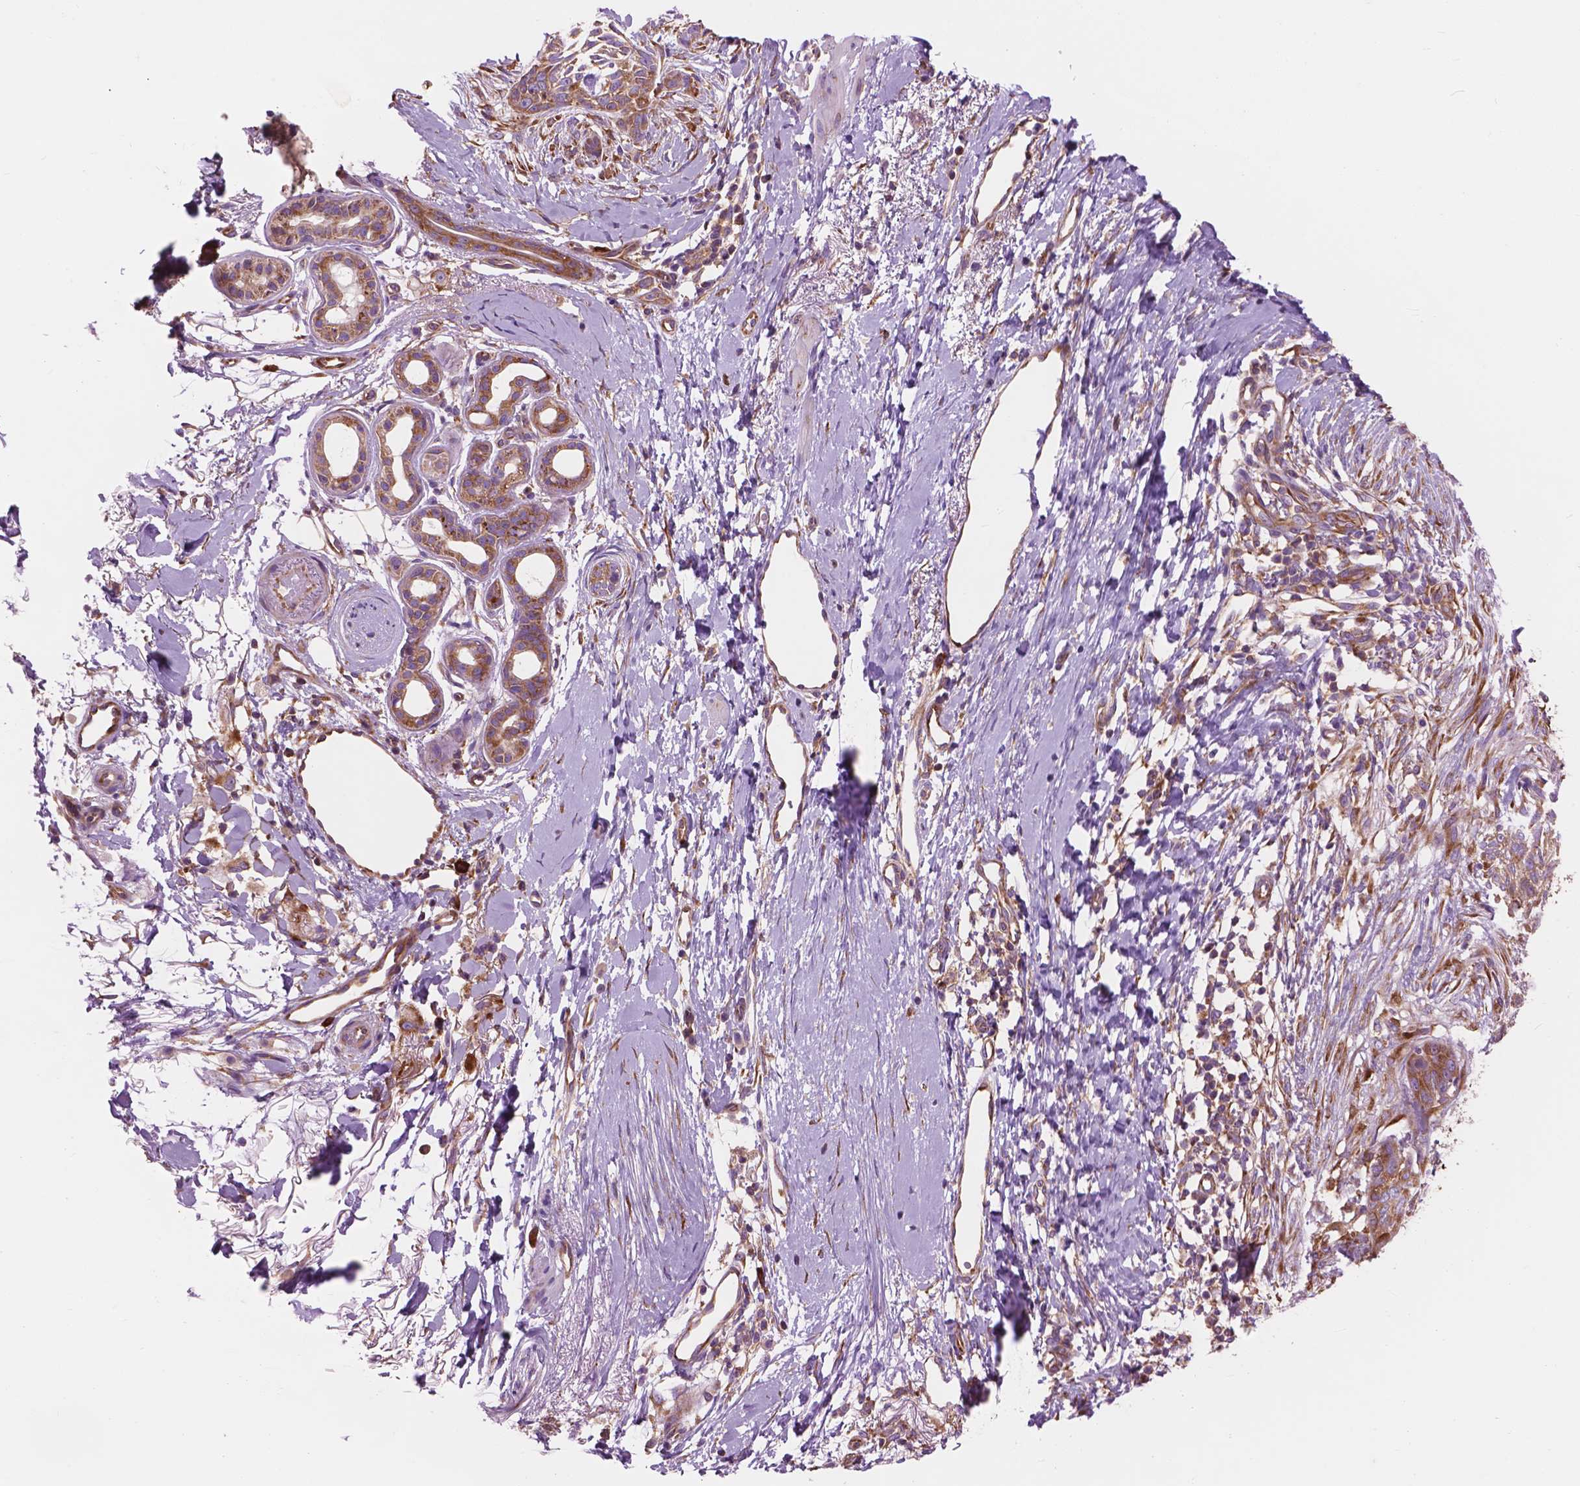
{"staining": {"intensity": "moderate", "quantity": ">75%", "location": "cytoplasmic/membranous"}, "tissue": "skin cancer", "cell_type": "Tumor cells", "image_type": "cancer", "snomed": [{"axis": "morphology", "description": "Normal tissue, NOS"}, {"axis": "morphology", "description": "Basal cell carcinoma"}, {"axis": "topography", "description": "Skin"}], "caption": "Immunohistochemical staining of human skin cancer (basal cell carcinoma) shows moderate cytoplasmic/membranous protein expression in approximately >75% of tumor cells. The staining was performed using DAB, with brown indicating positive protein expression. Nuclei are stained blue with hematoxylin.", "gene": "RPL37A", "patient": {"sex": "male", "age": 84}}